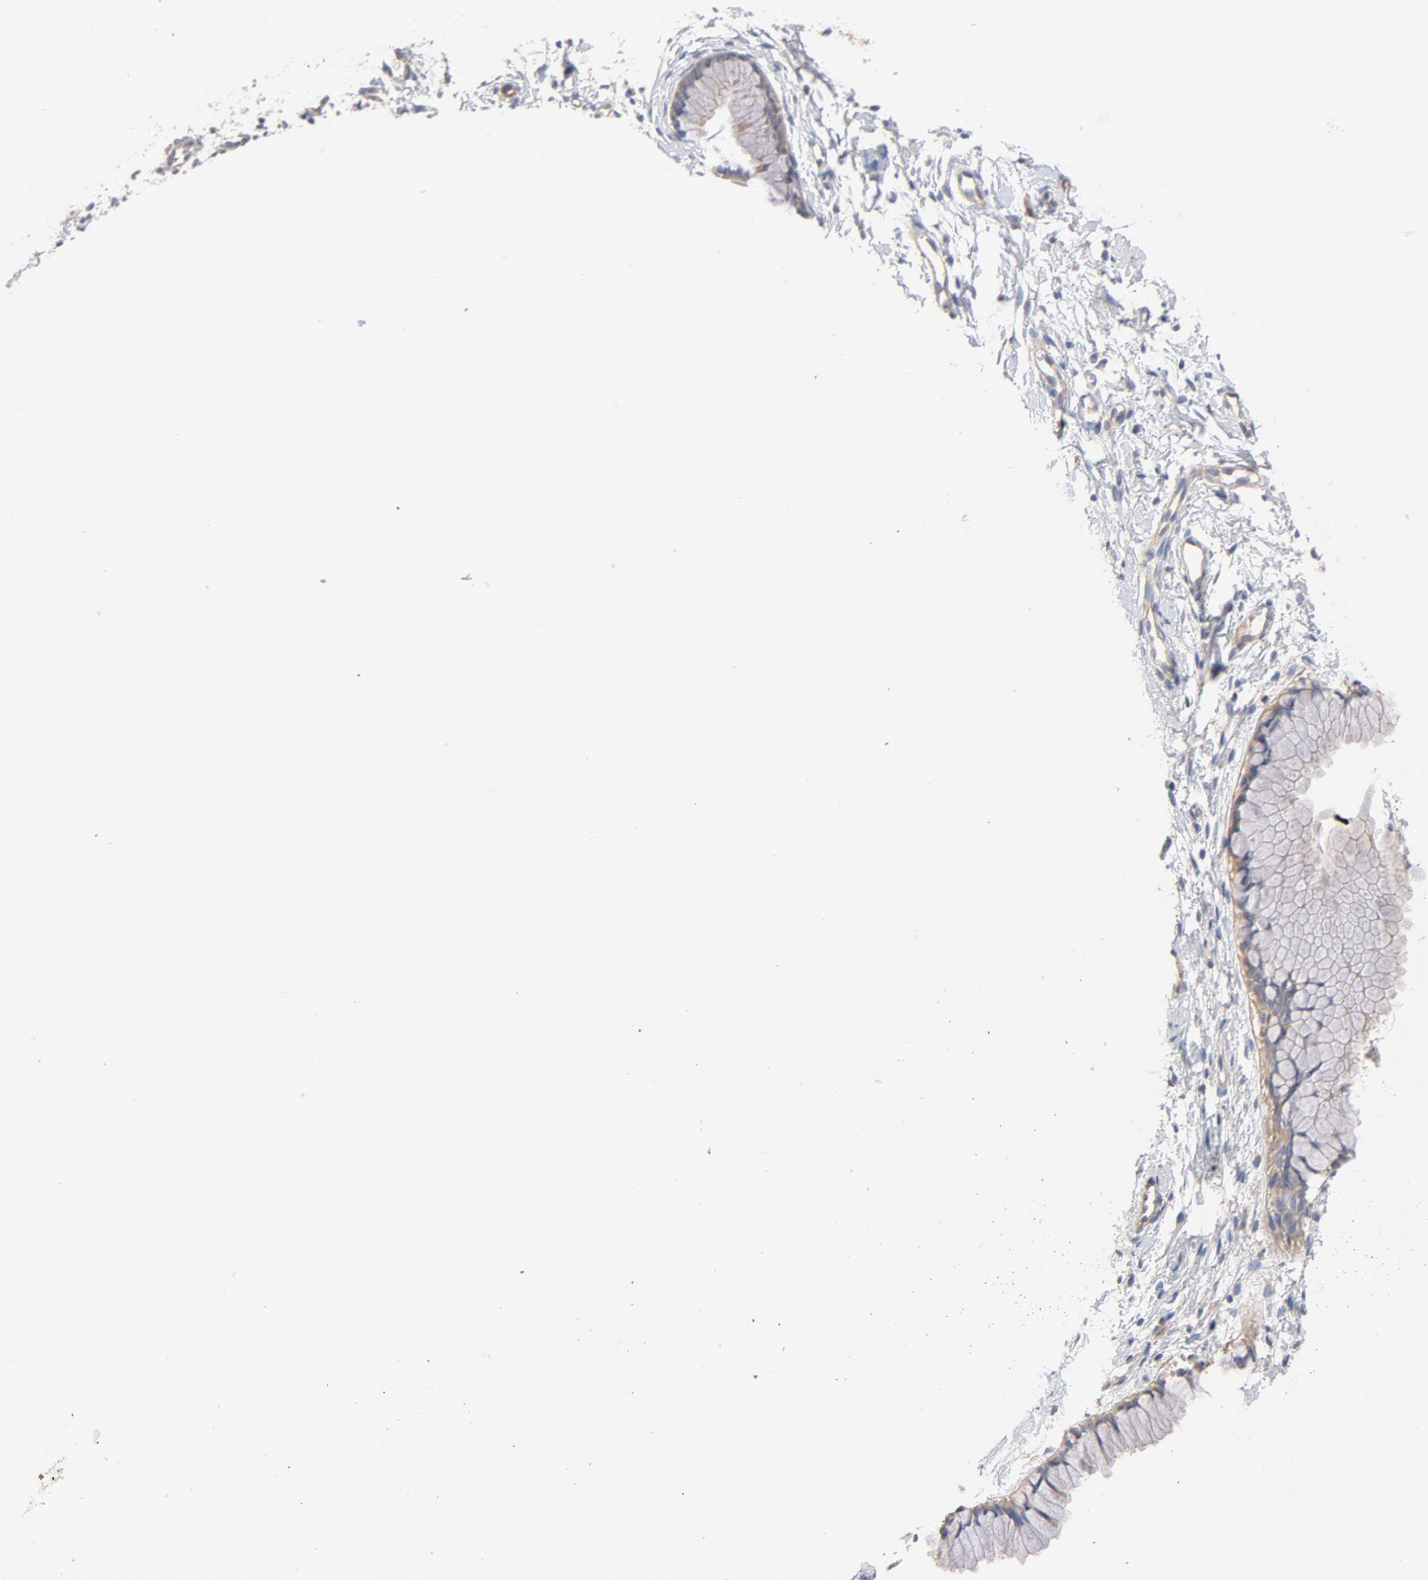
{"staining": {"intensity": "moderate", "quantity": ">75%", "location": "cytoplasmic/membranous"}, "tissue": "cervix", "cell_type": "Glandular cells", "image_type": "normal", "snomed": [{"axis": "morphology", "description": "Normal tissue, NOS"}, {"axis": "topography", "description": "Cervix"}], "caption": "Moderate cytoplasmic/membranous staining is present in about >75% of glandular cells in unremarkable cervix. The staining was performed using DAB, with brown indicating positive protein expression. Nuclei are stained blue with hematoxylin.", "gene": "STRN3", "patient": {"sex": "female", "age": 46}}